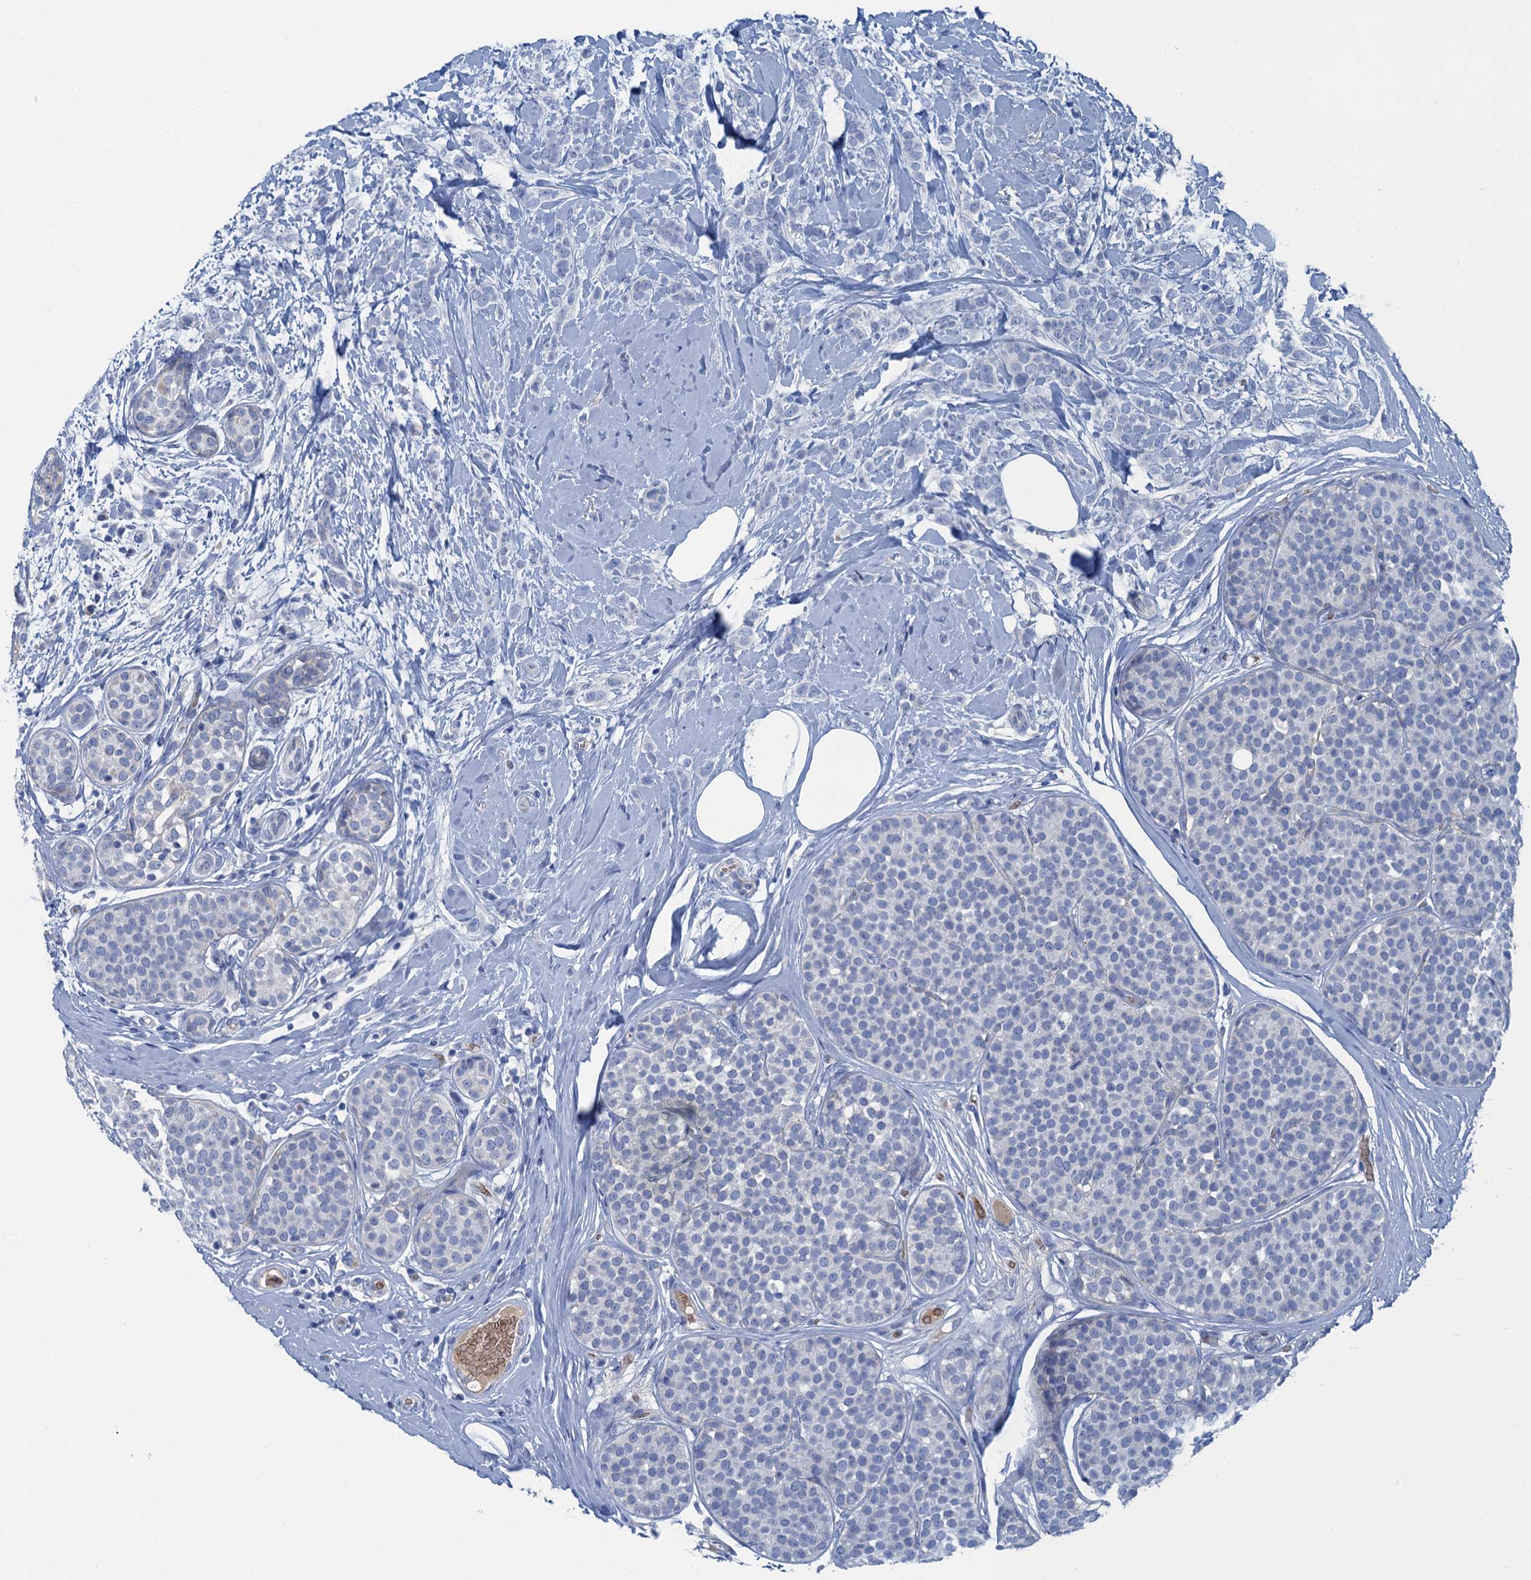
{"staining": {"intensity": "negative", "quantity": "none", "location": "none"}, "tissue": "breast cancer", "cell_type": "Tumor cells", "image_type": "cancer", "snomed": [{"axis": "morphology", "description": "Lobular carcinoma, in situ"}, {"axis": "morphology", "description": "Lobular carcinoma"}, {"axis": "topography", "description": "Breast"}], "caption": "Protein analysis of breast lobular carcinoma in situ exhibits no significant staining in tumor cells.", "gene": "MYADML2", "patient": {"sex": "female", "age": 41}}